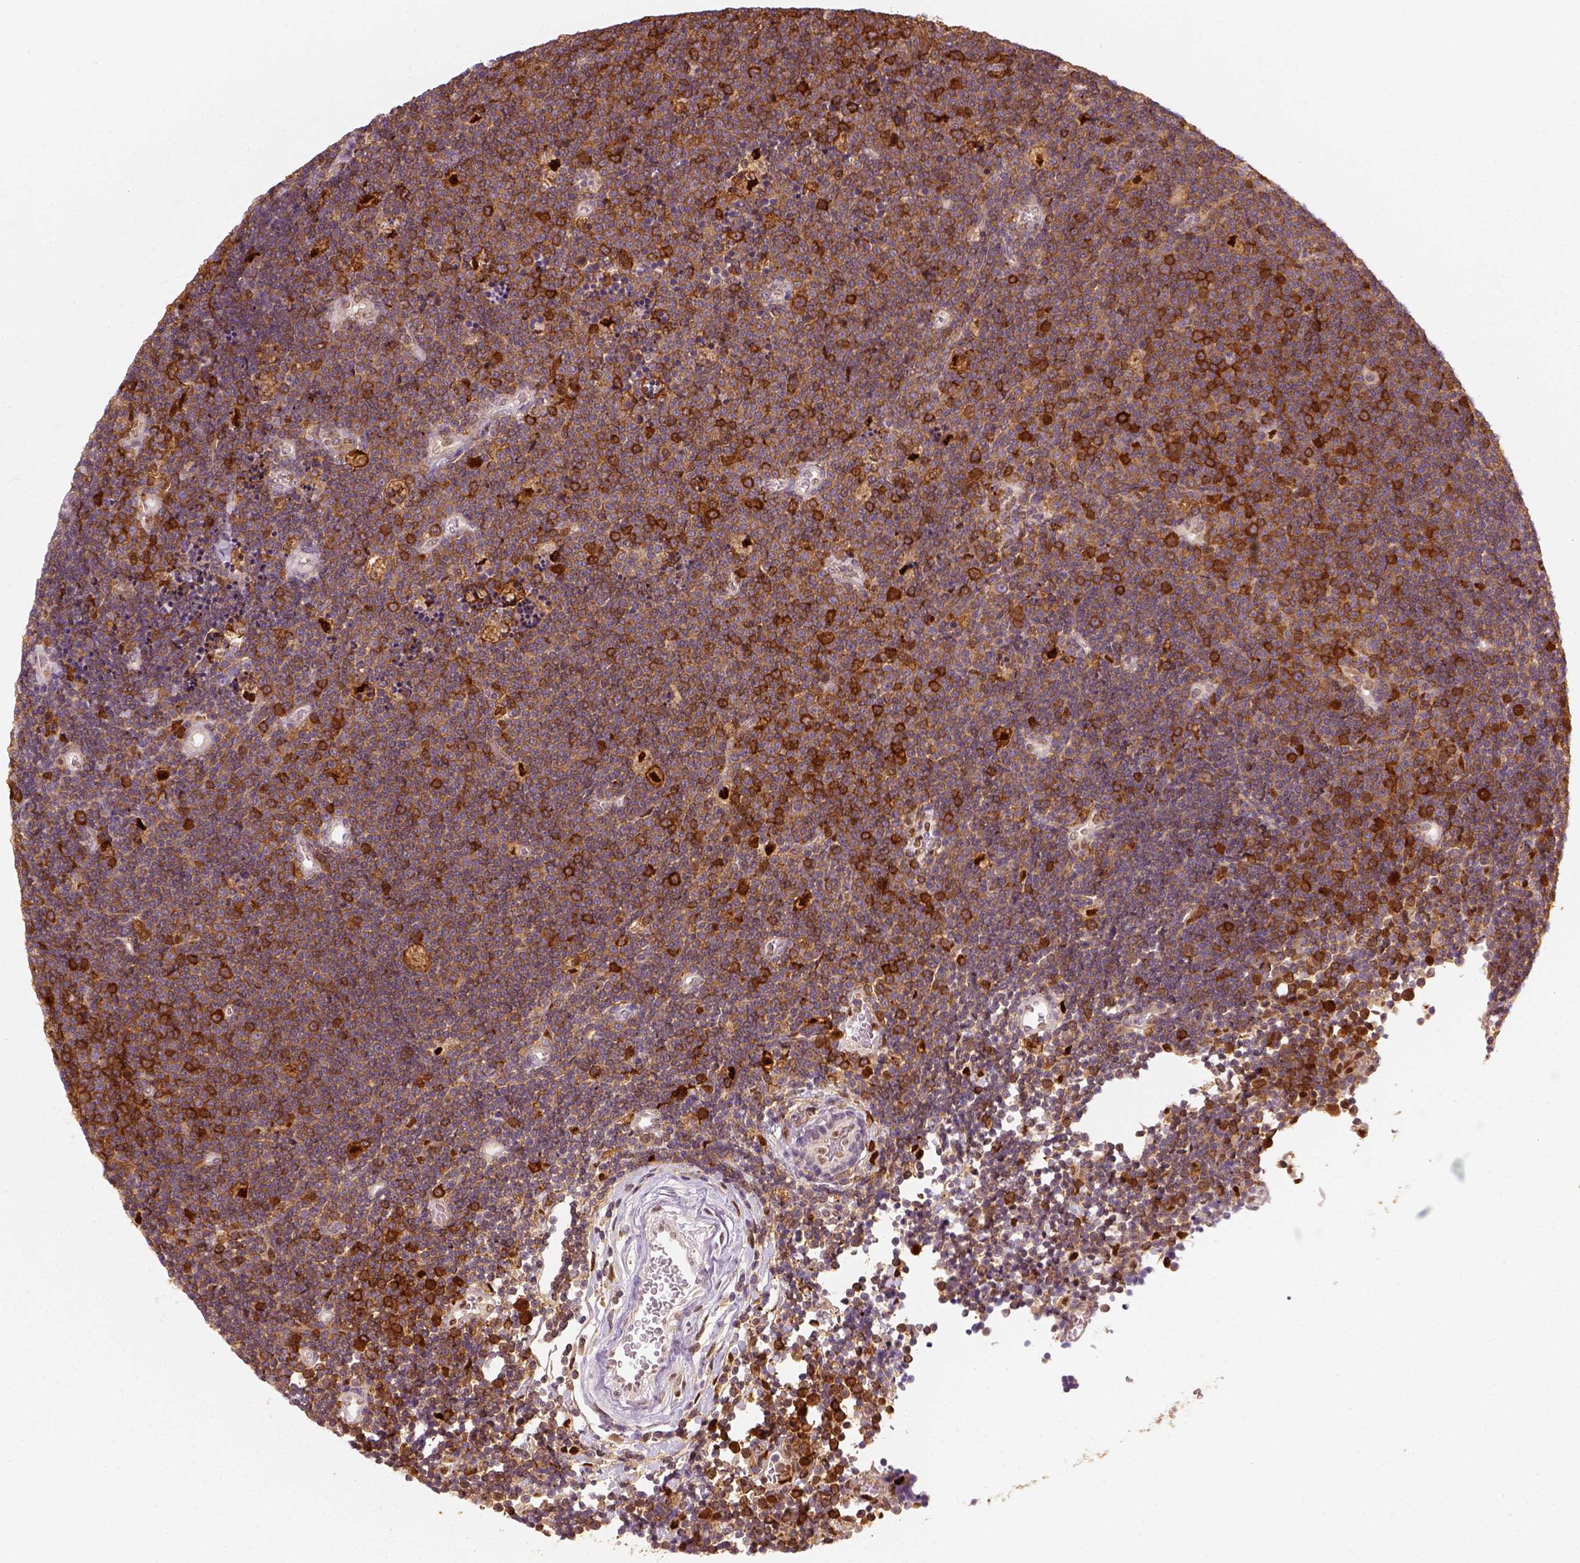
{"staining": {"intensity": "moderate", "quantity": ">75%", "location": "cytoplasmic/membranous"}, "tissue": "lymphoma", "cell_type": "Tumor cells", "image_type": "cancer", "snomed": [{"axis": "morphology", "description": "Malignant lymphoma, non-Hodgkin's type, Low grade"}, {"axis": "topography", "description": "Brain"}], "caption": "Human lymphoma stained with a brown dye demonstrates moderate cytoplasmic/membranous positive positivity in about >75% of tumor cells.", "gene": "SQSTM1", "patient": {"sex": "female", "age": 66}}